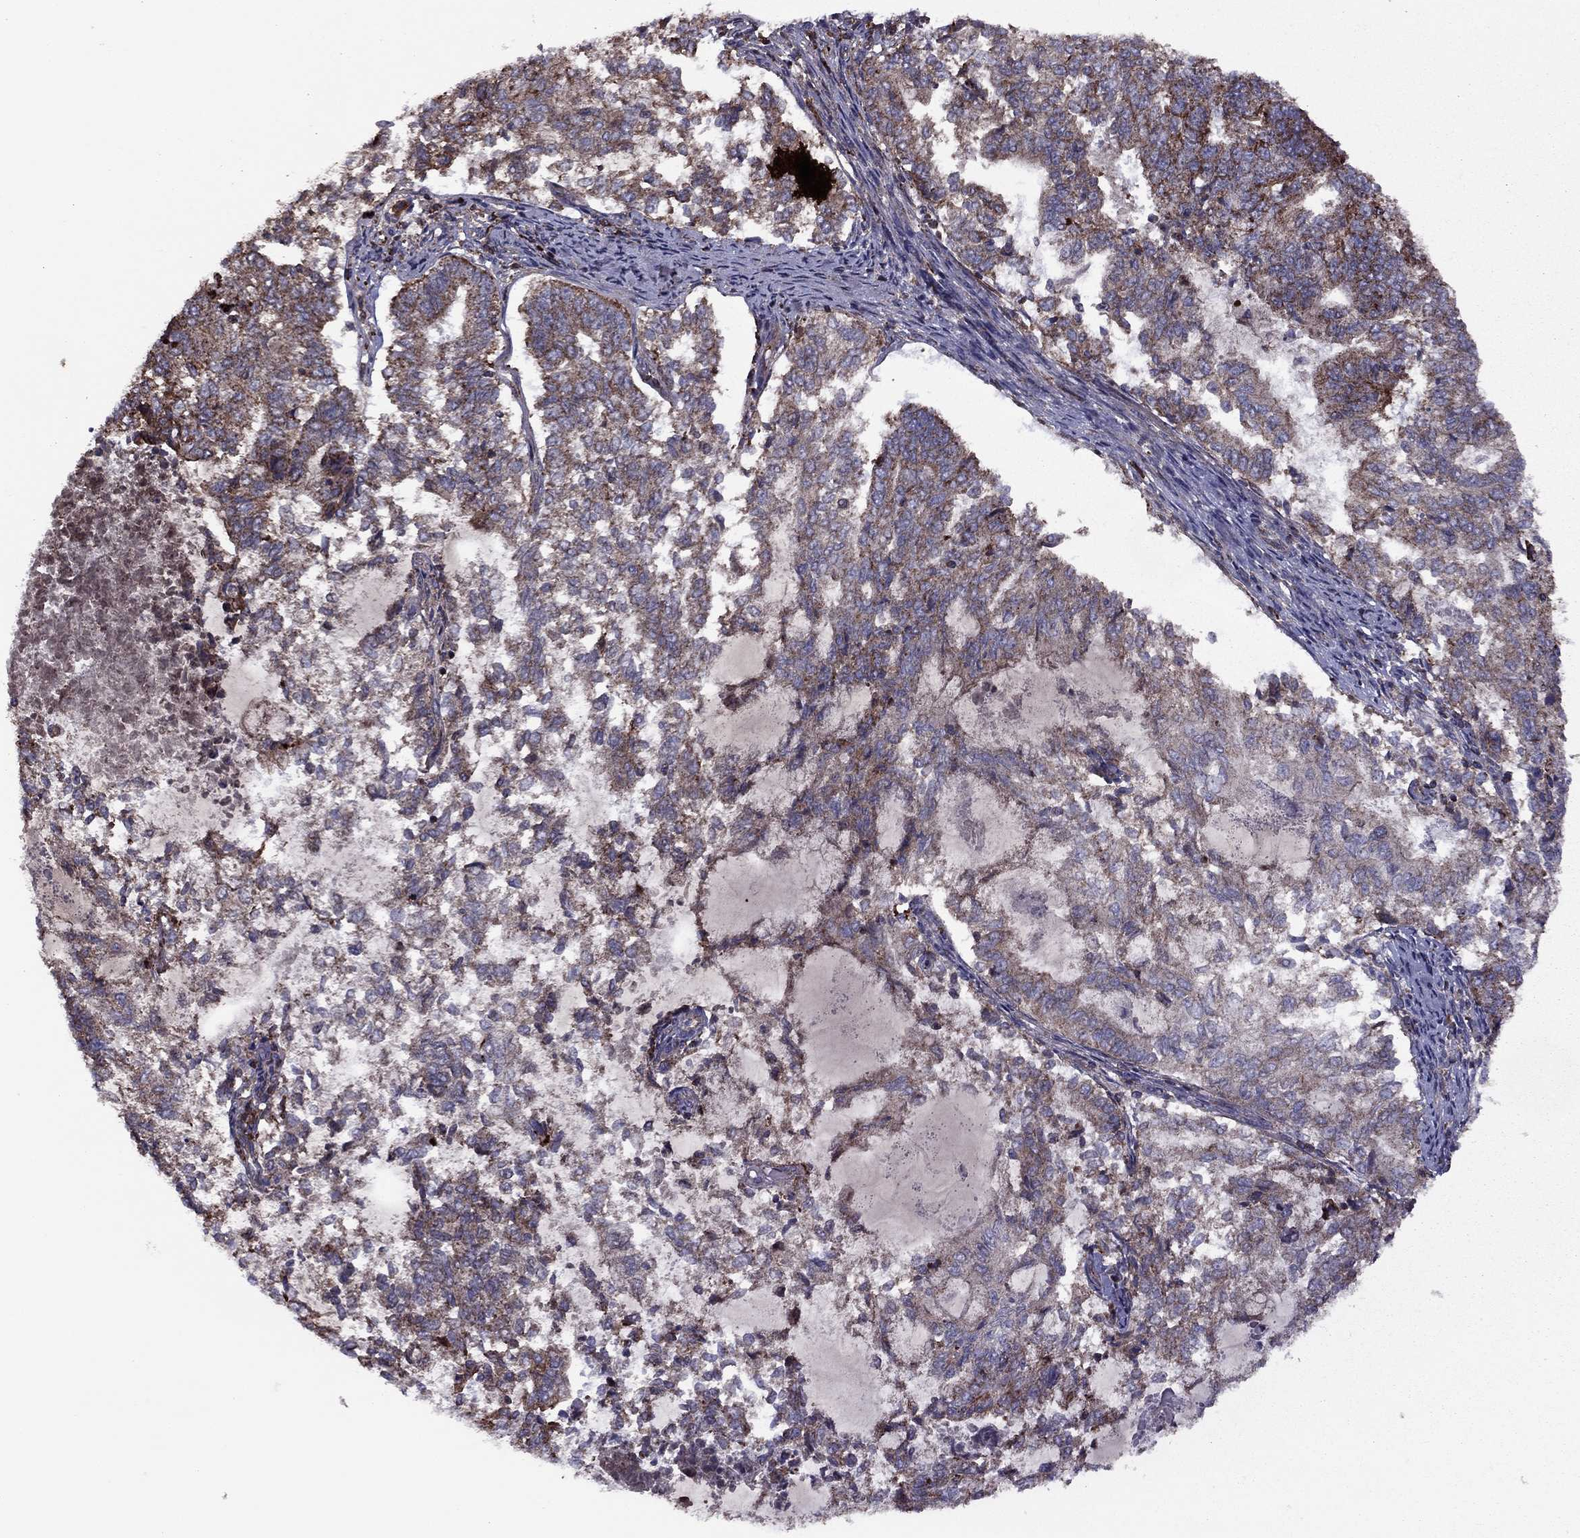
{"staining": {"intensity": "strong", "quantity": "<25%", "location": "cytoplasmic/membranous"}, "tissue": "endometrial cancer", "cell_type": "Tumor cells", "image_type": "cancer", "snomed": [{"axis": "morphology", "description": "Adenocarcinoma, NOS"}, {"axis": "topography", "description": "Endometrium"}], "caption": "Immunohistochemical staining of adenocarcinoma (endometrial) exhibits medium levels of strong cytoplasmic/membranous protein positivity in about <25% of tumor cells. (brown staining indicates protein expression, while blue staining denotes nuclei).", "gene": "ALG6", "patient": {"sex": "female", "age": 65}}